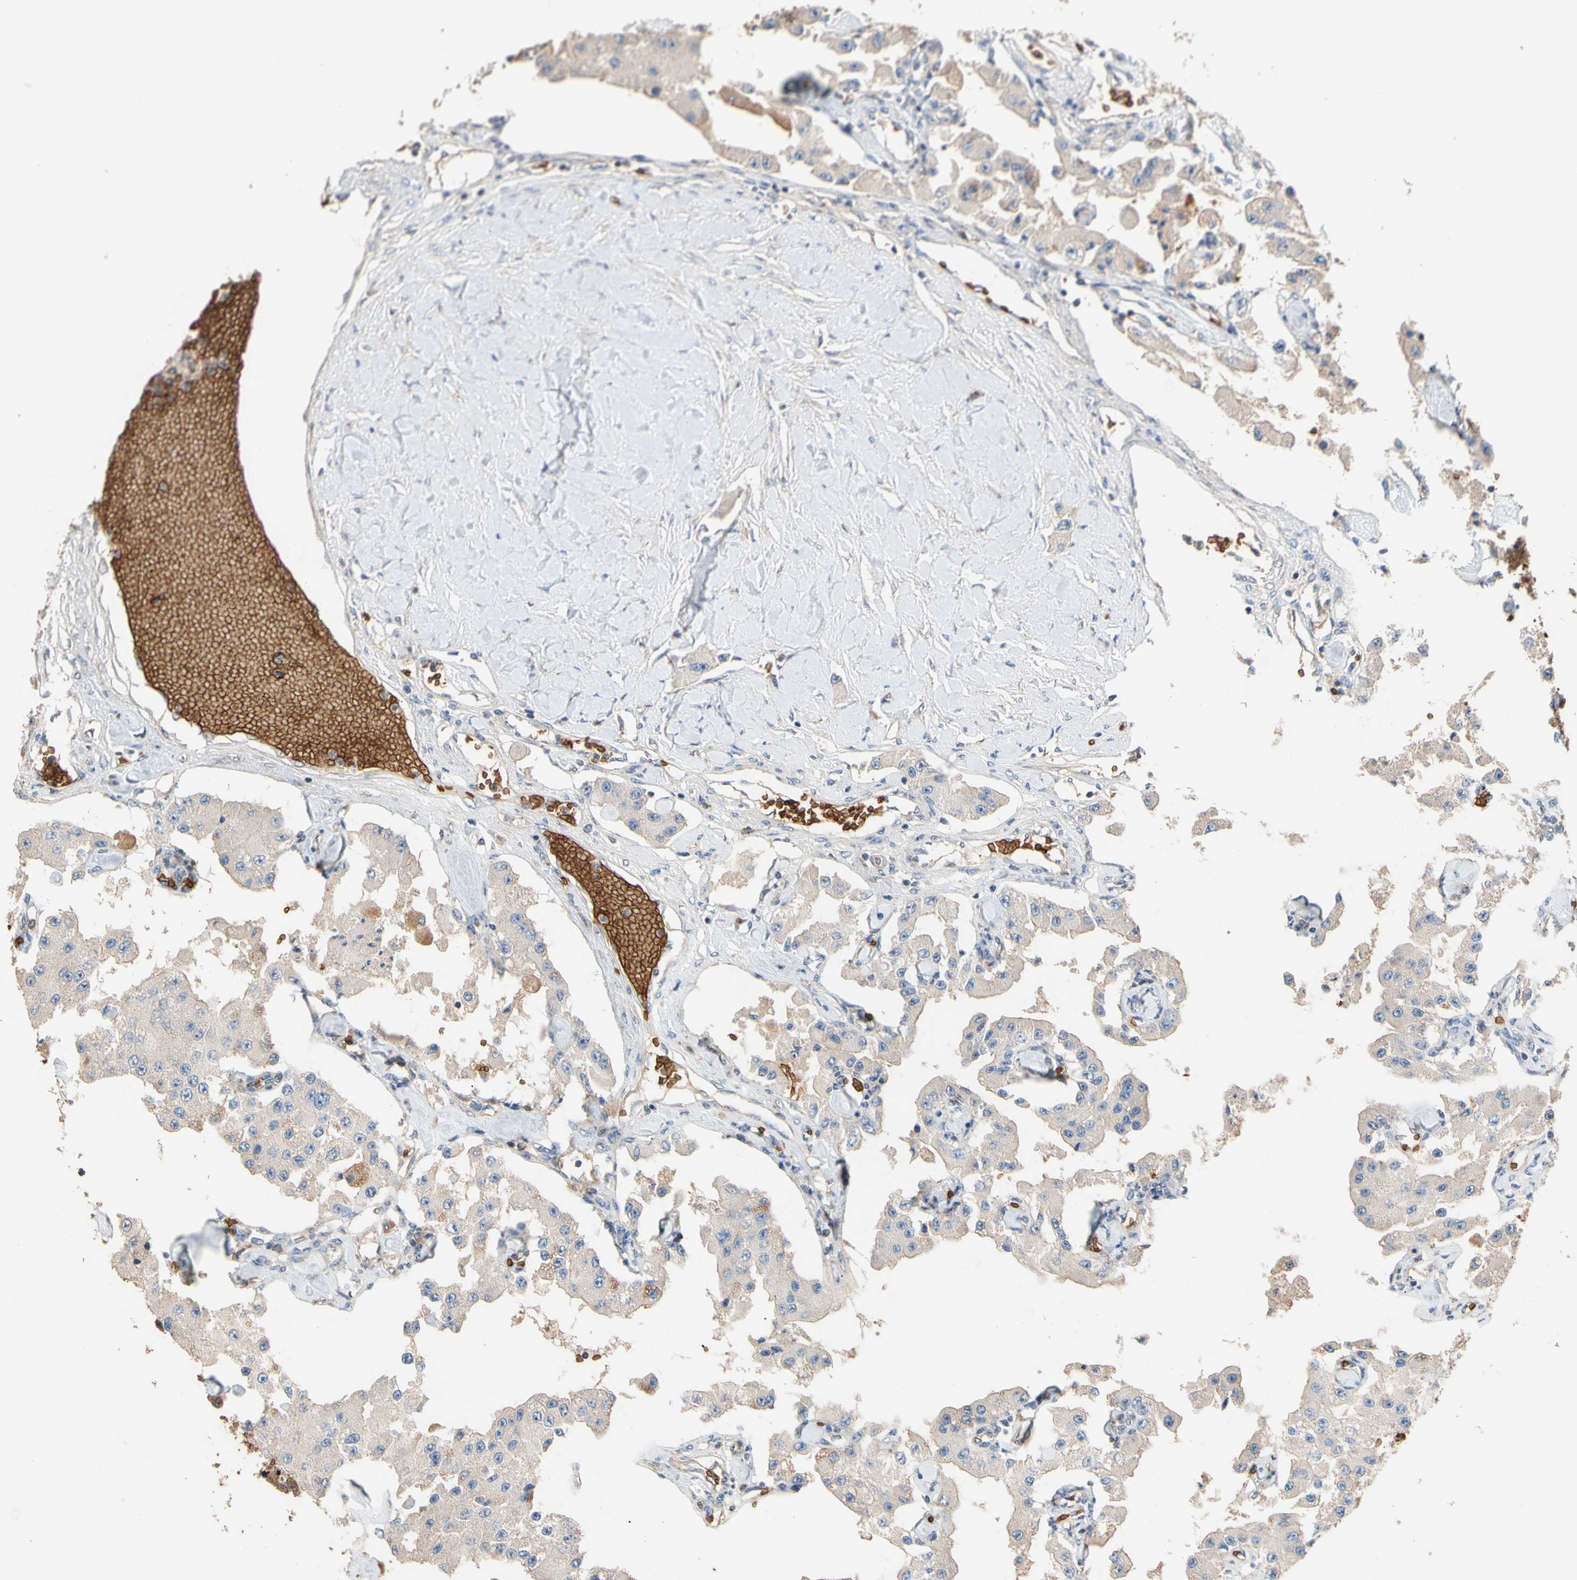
{"staining": {"intensity": "negative", "quantity": "none", "location": "none"}, "tissue": "carcinoid", "cell_type": "Tumor cells", "image_type": "cancer", "snomed": [{"axis": "morphology", "description": "Carcinoid, malignant, NOS"}, {"axis": "topography", "description": "Pancreas"}], "caption": "An immunohistochemistry micrograph of malignant carcinoid is shown. There is no staining in tumor cells of malignant carcinoid.", "gene": "RIOK2", "patient": {"sex": "male", "age": 41}}